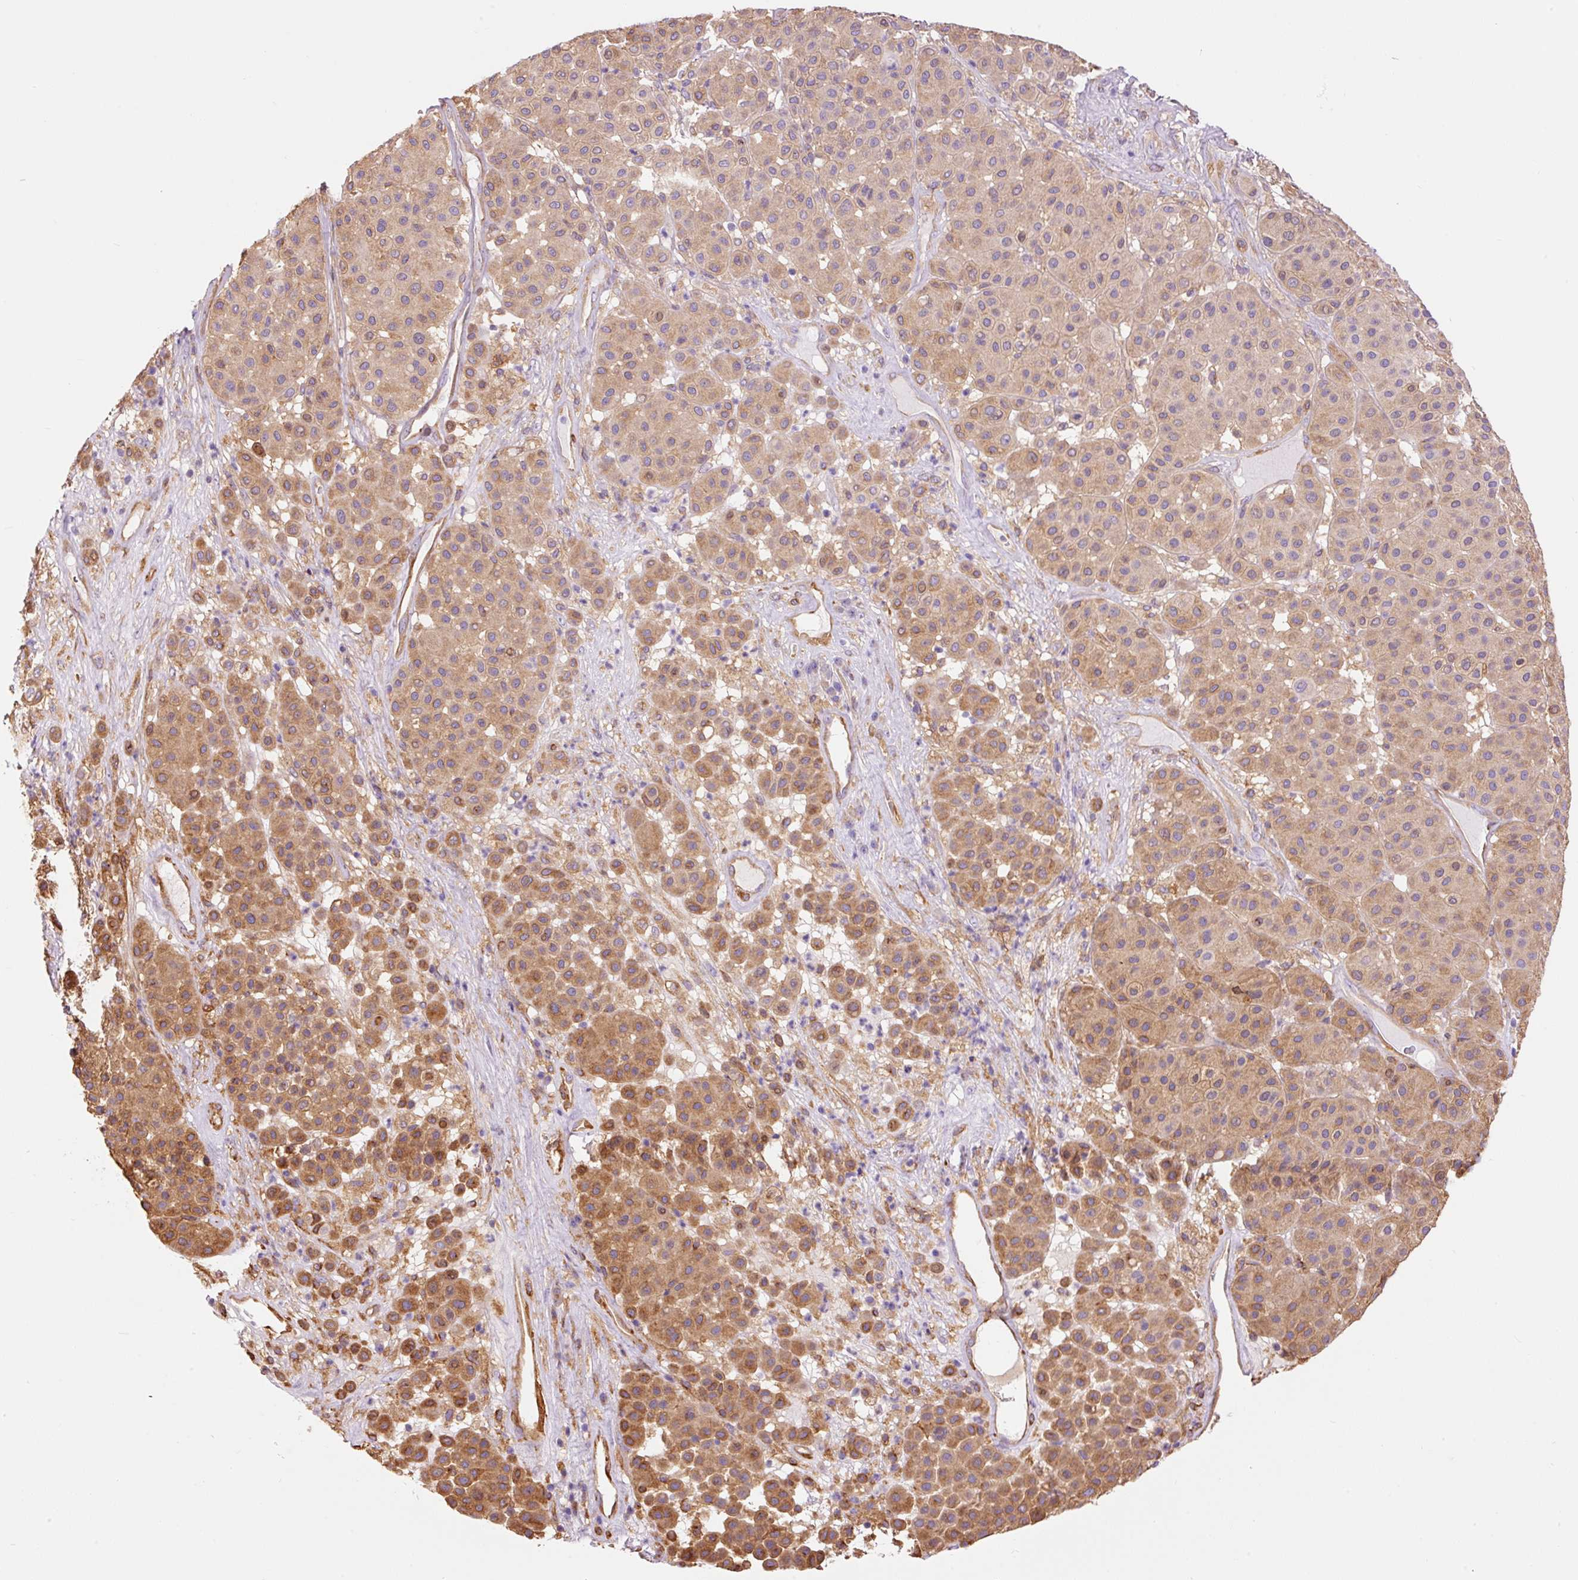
{"staining": {"intensity": "moderate", "quantity": "25%-75%", "location": "cytoplasmic/membranous"}, "tissue": "melanoma", "cell_type": "Tumor cells", "image_type": "cancer", "snomed": [{"axis": "morphology", "description": "Malignant melanoma, Metastatic site"}, {"axis": "topography", "description": "Smooth muscle"}], "caption": "Immunohistochemical staining of malignant melanoma (metastatic site) exhibits medium levels of moderate cytoplasmic/membranous expression in approximately 25%-75% of tumor cells.", "gene": "IL10RB", "patient": {"sex": "male", "age": 41}}